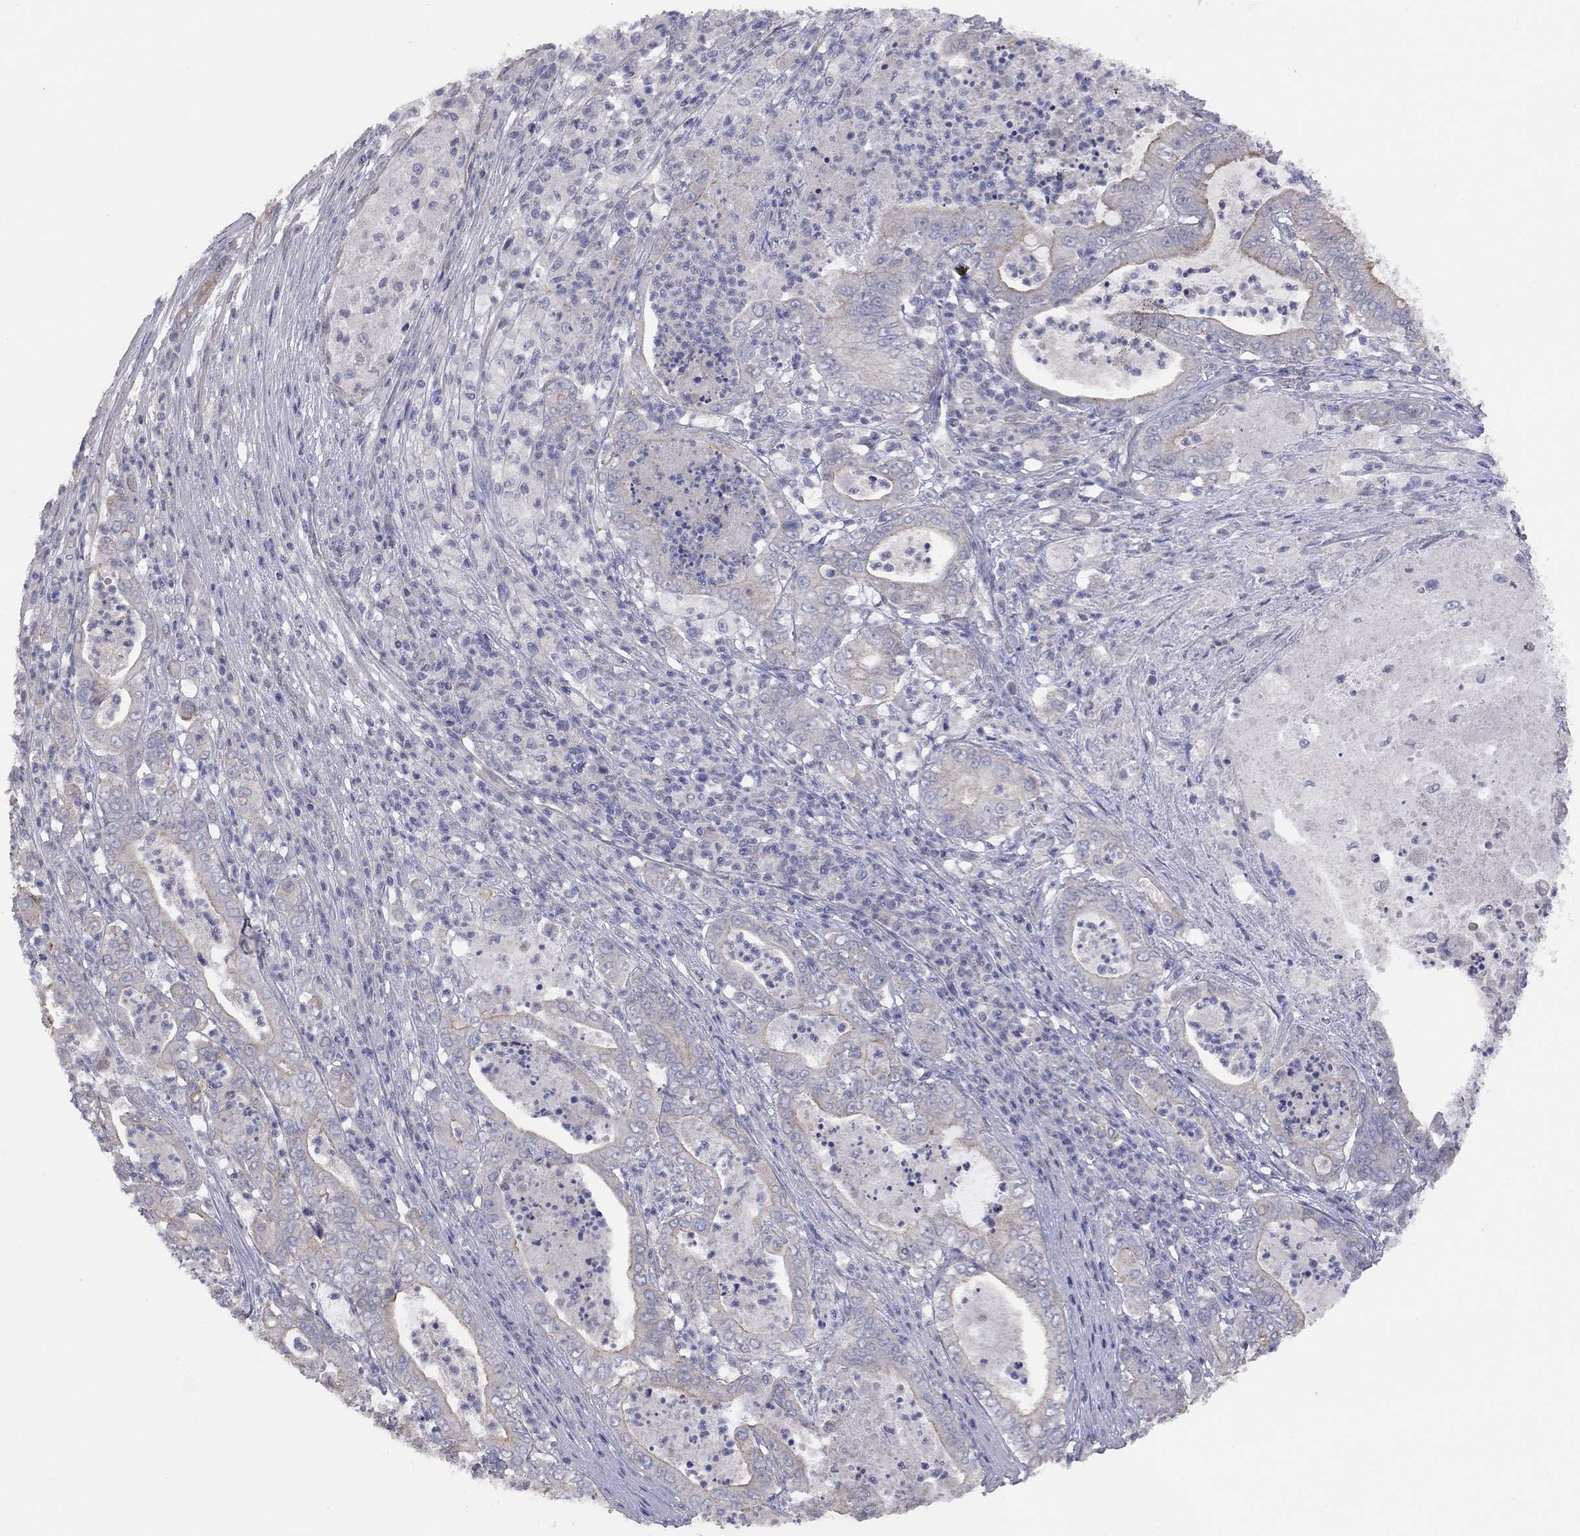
{"staining": {"intensity": "moderate", "quantity": "<25%", "location": "cytoplasmic/membranous"}, "tissue": "pancreatic cancer", "cell_type": "Tumor cells", "image_type": "cancer", "snomed": [{"axis": "morphology", "description": "Adenocarcinoma, NOS"}, {"axis": "topography", "description": "Pancreas"}], "caption": "Approximately <25% of tumor cells in pancreatic adenocarcinoma reveal moderate cytoplasmic/membranous protein expression as visualized by brown immunohistochemical staining.", "gene": "KCNB1", "patient": {"sex": "male", "age": 71}}